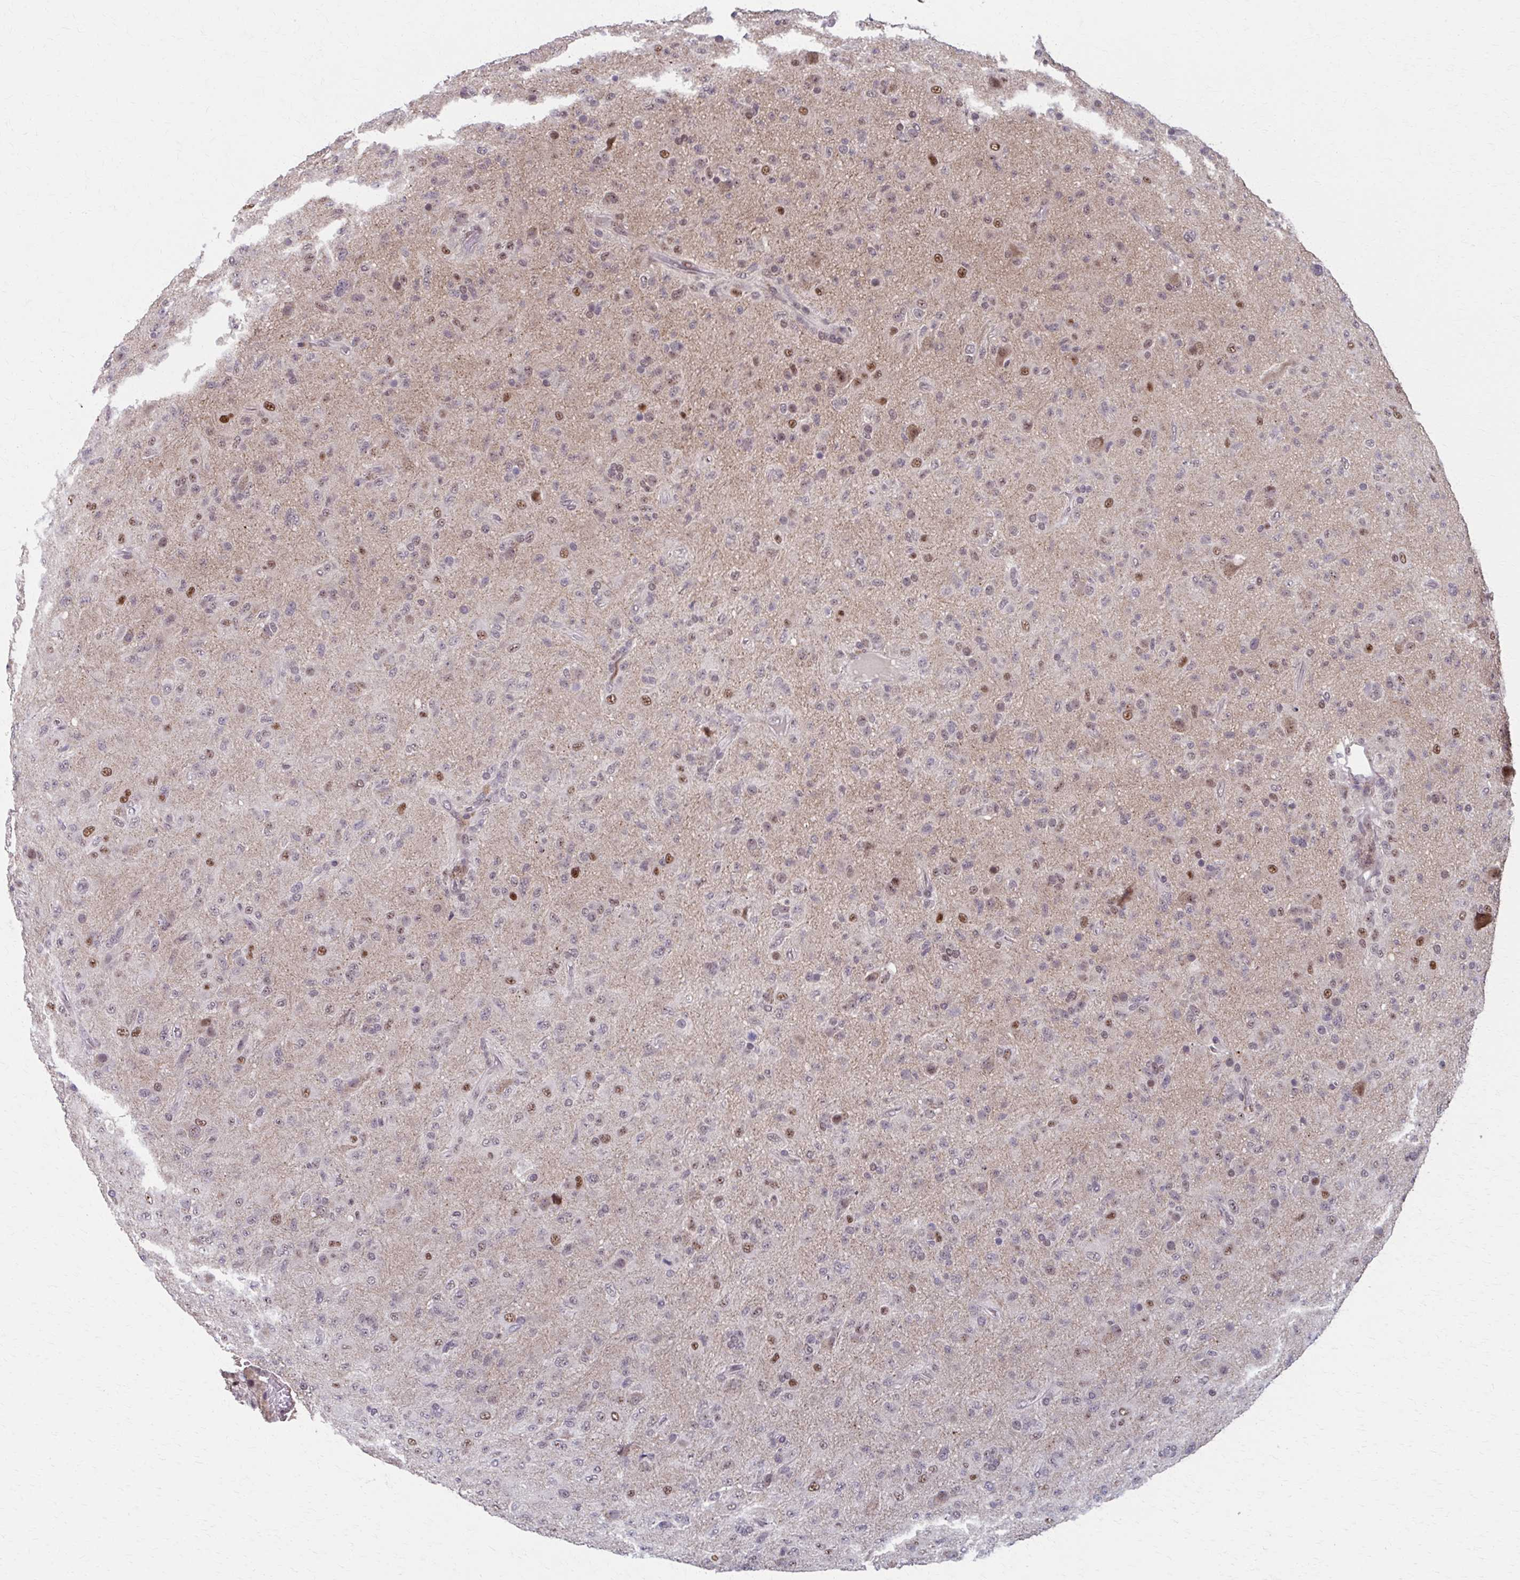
{"staining": {"intensity": "moderate", "quantity": "25%-75%", "location": "nuclear"}, "tissue": "glioma", "cell_type": "Tumor cells", "image_type": "cancer", "snomed": [{"axis": "morphology", "description": "Glioma, malignant, Low grade"}, {"axis": "topography", "description": "Brain"}], "caption": "Protein analysis of glioma tissue displays moderate nuclear expression in approximately 25%-75% of tumor cells. (DAB (3,3'-diaminobenzidine) IHC with brightfield microscopy, high magnification).", "gene": "SETBP1", "patient": {"sex": "male", "age": 65}}